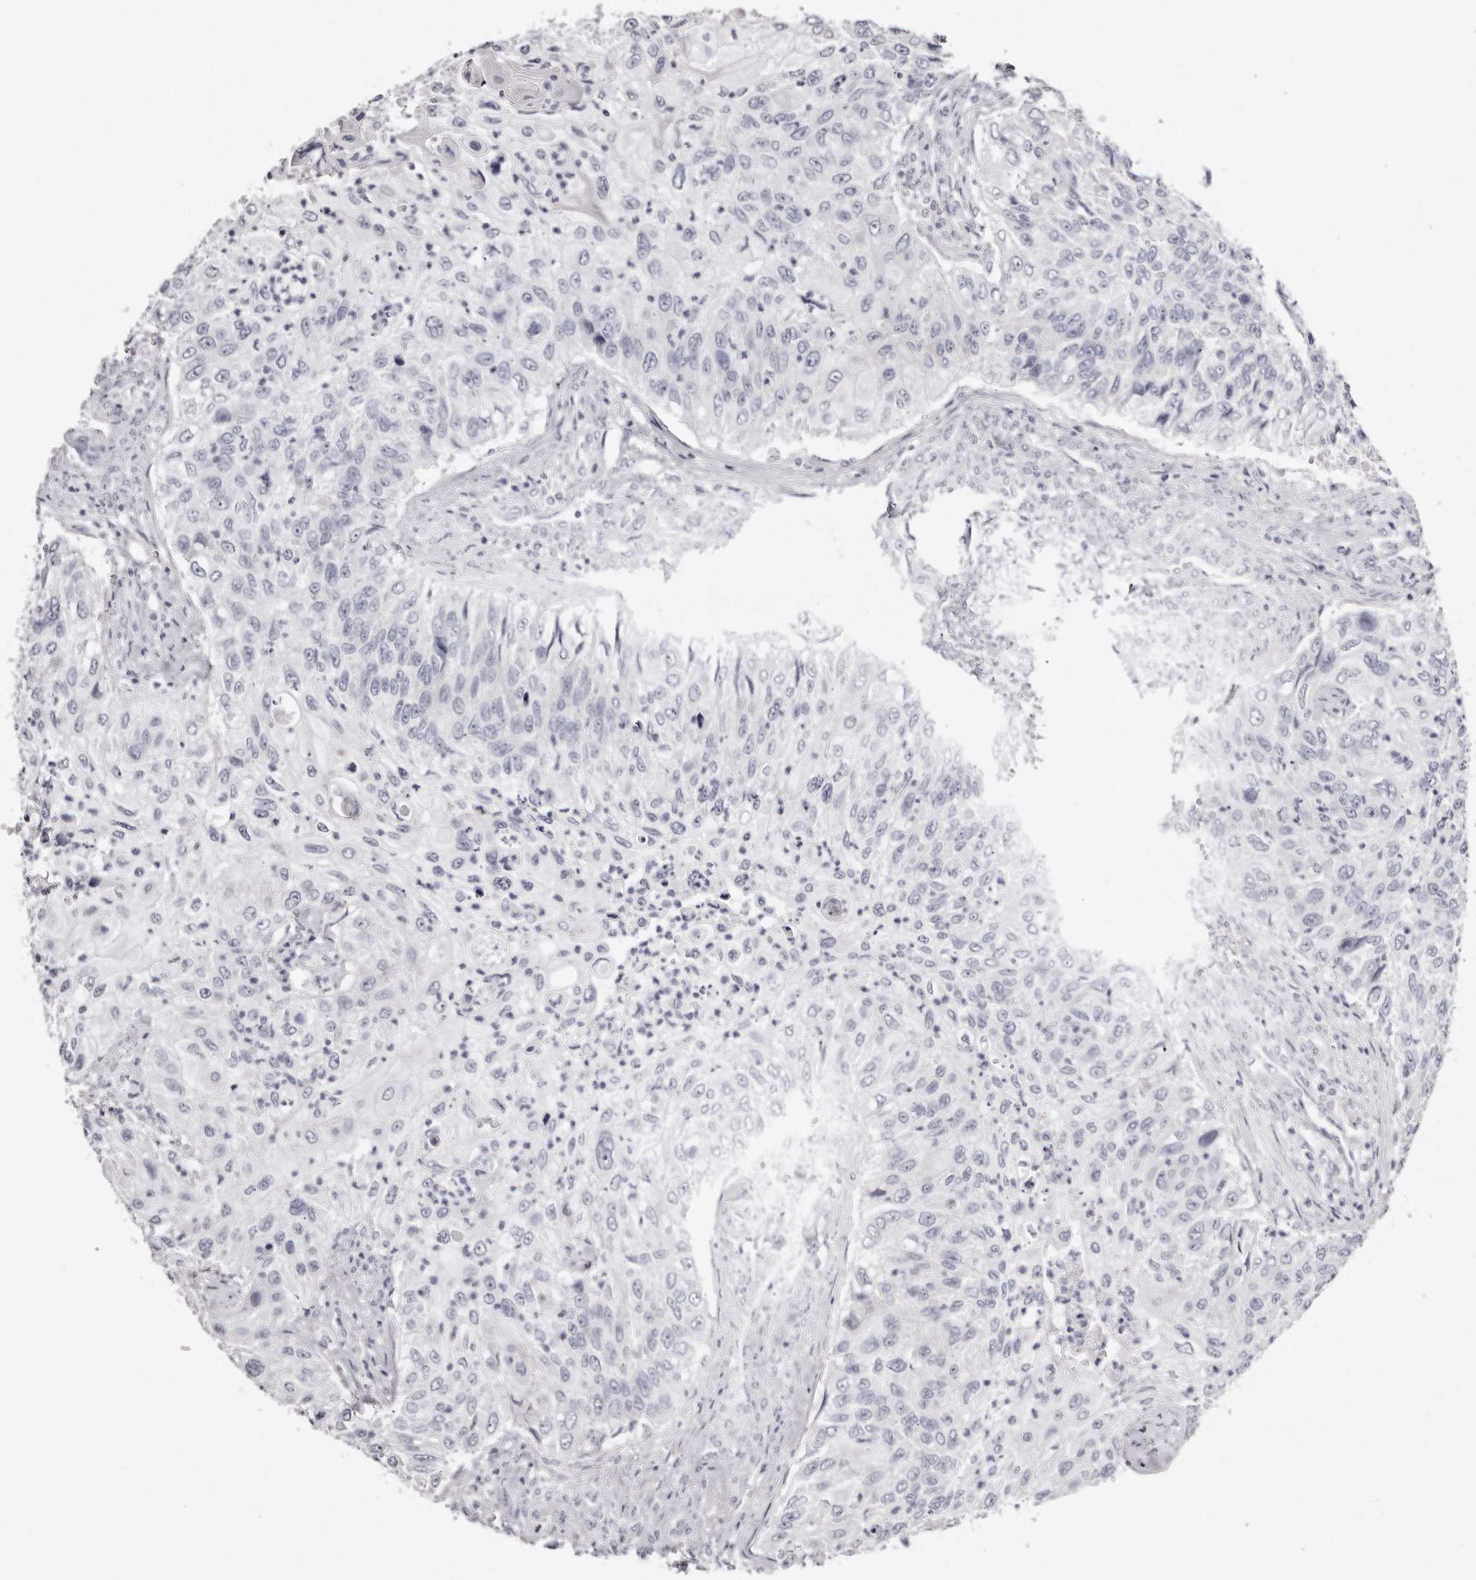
{"staining": {"intensity": "negative", "quantity": "none", "location": "none"}, "tissue": "urothelial cancer", "cell_type": "Tumor cells", "image_type": "cancer", "snomed": [{"axis": "morphology", "description": "Urothelial carcinoma, High grade"}, {"axis": "topography", "description": "Urinary bladder"}], "caption": "Immunohistochemistry micrograph of urothelial carcinoma (high-grade) stained for a protein (brown), which reveals no staining in tumor cells.", "gene": "AKNAD1", "patient": {"sex": "female", "age": 60}}